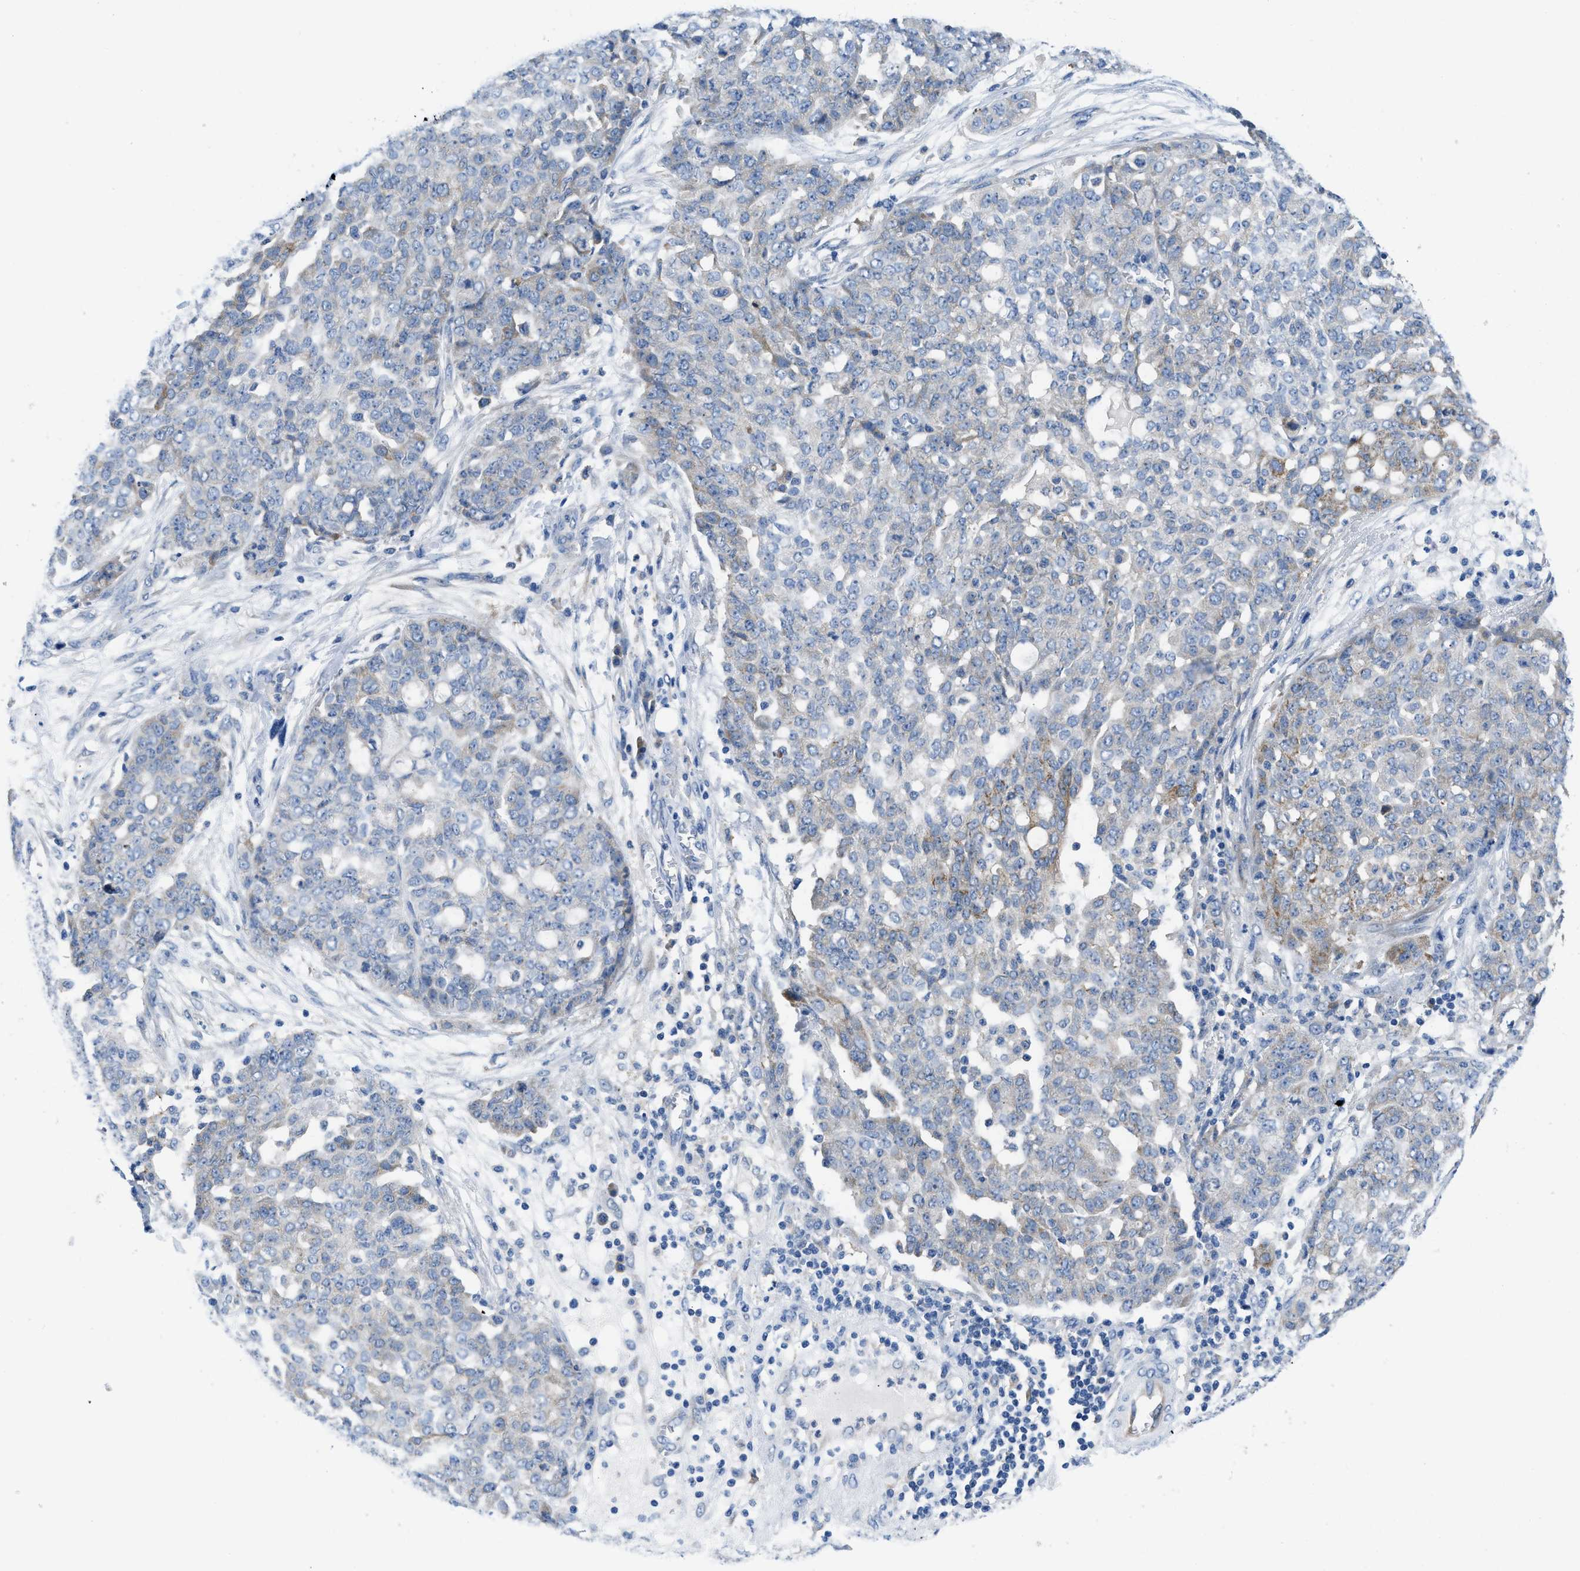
{"staining": {"intensity": "weak", "quantity": "<25%", "location": "cytoplasmic/membranous"}, "tissue": "ovarian cancer", "cell_type": "Tumor cells", "image_type": "cancer", "snomed": [{"axis": "morphology", "description": "Cystadenocarcinoma, serous, NOS"}, {"axis": "topography", "description": "Soft tissue"}, {"axis": "topography", "description": "Ovary"}], "caption": "DAB (3,3'-diaminobenzidine) immunohistochemical staining of ovarian serous cystadenocarcinoma exhibits no significant positivity in tumor cells.", "gene": "BNC2", "patient": {"sex": "female", "age": 57}}